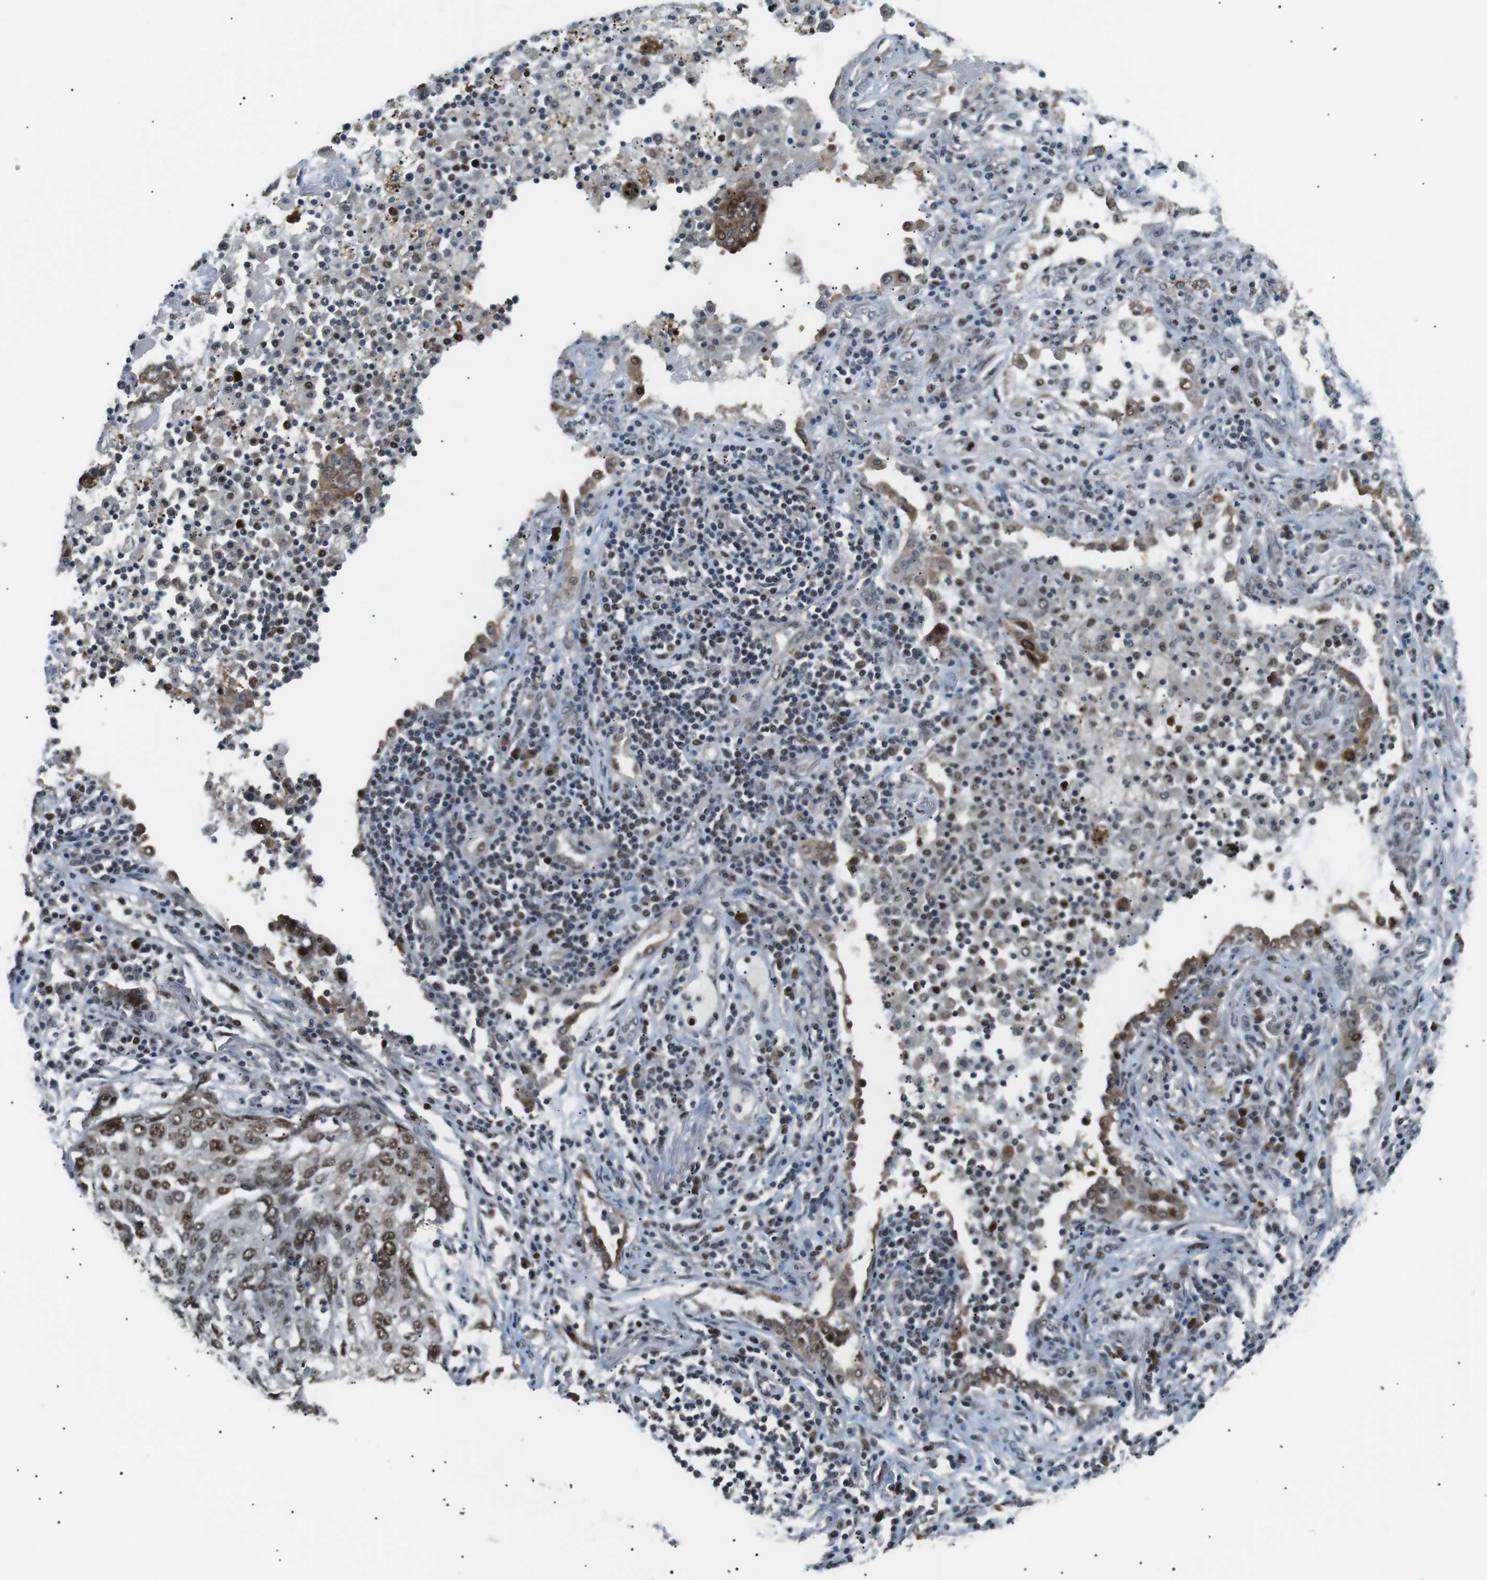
{"staining": {"intensity": "moderate", "quantity": ">75%", "location": "nuclear"}, "tissue": "lung cancer", "cell_type": "Tumor cells", "image_type": "cancer", "snomed": [{"axis": "morphology", "description": "Squamous cell carcinoma, NOS"}, {"axis": "topography", "description": "Lung"}], "caption": "This micrograph displays squamous cell carcinoma (lung) stained with immunohistochemistry (IHC) to label a protein in brown. The nuclear of tumor cells show moderate positivity for the protein. Nuclei are counter-stained blue.", "gene": "ORAI3", "patient": {"sex": "female", "age": 63}}